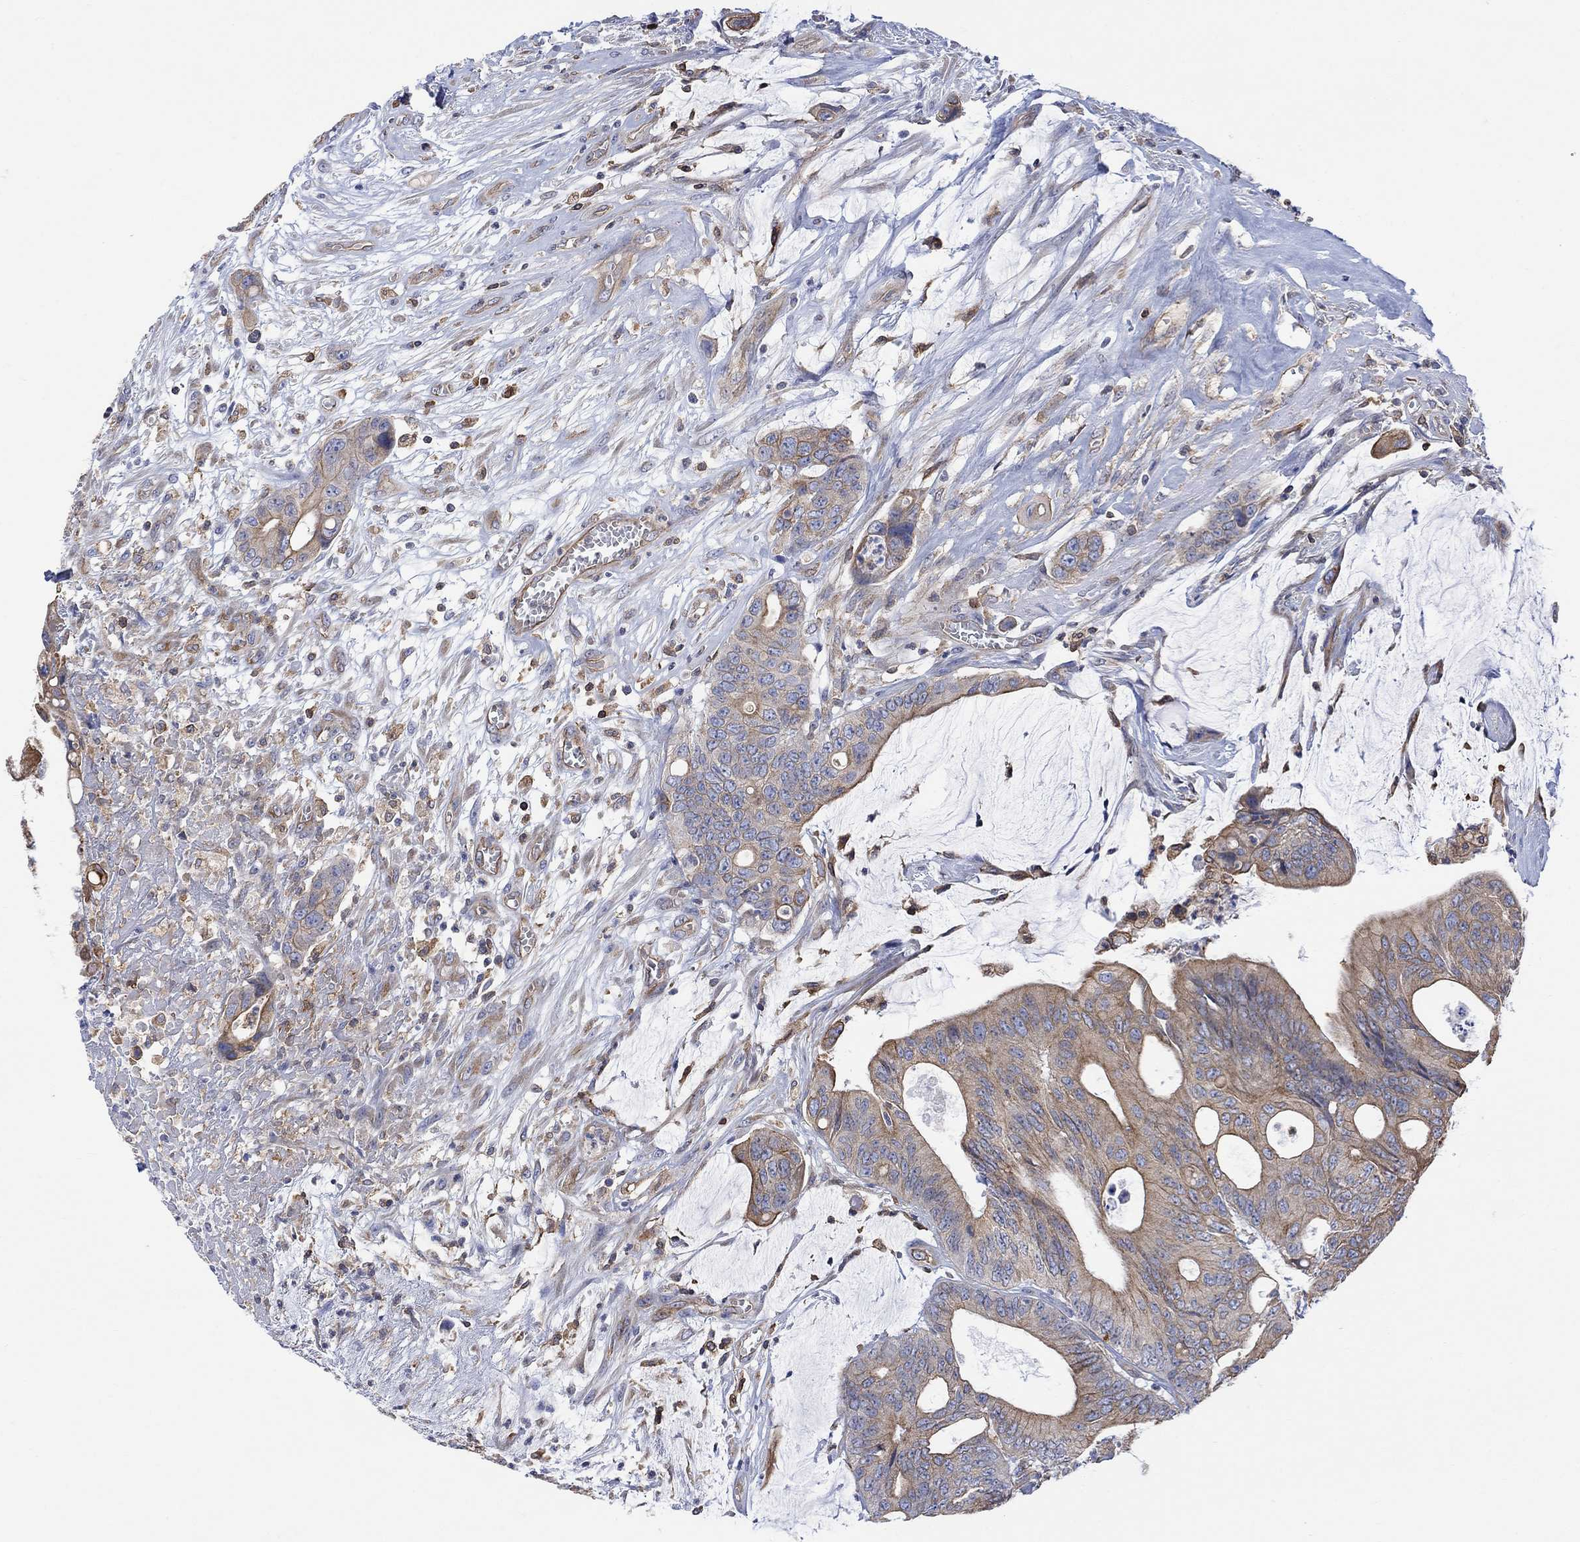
{"staining": {"intensity": "moderate", "quantity": "<25%", "location": "cytoplasmic/membranous"}, "tissue": "colorectal cancer", "cell_type": "Tumor cells", "image_type": "cancer", "snomed": [{"axis": "morphology", "description": "Normal tissue, NOS"}, {"axis": "morphology", "description": "Adenocarcinoma, NOS"}, {"axis": "topography", "description": "Colon"}], "caption": "Moderate cytoplasmic/membranous staining for a protein is present in about <25% of tumor cells of colorectal adenocarcinoma using immunohistochemistry.", "gene": "GBP5", "patient": {"sex": "male", "age": 65}}